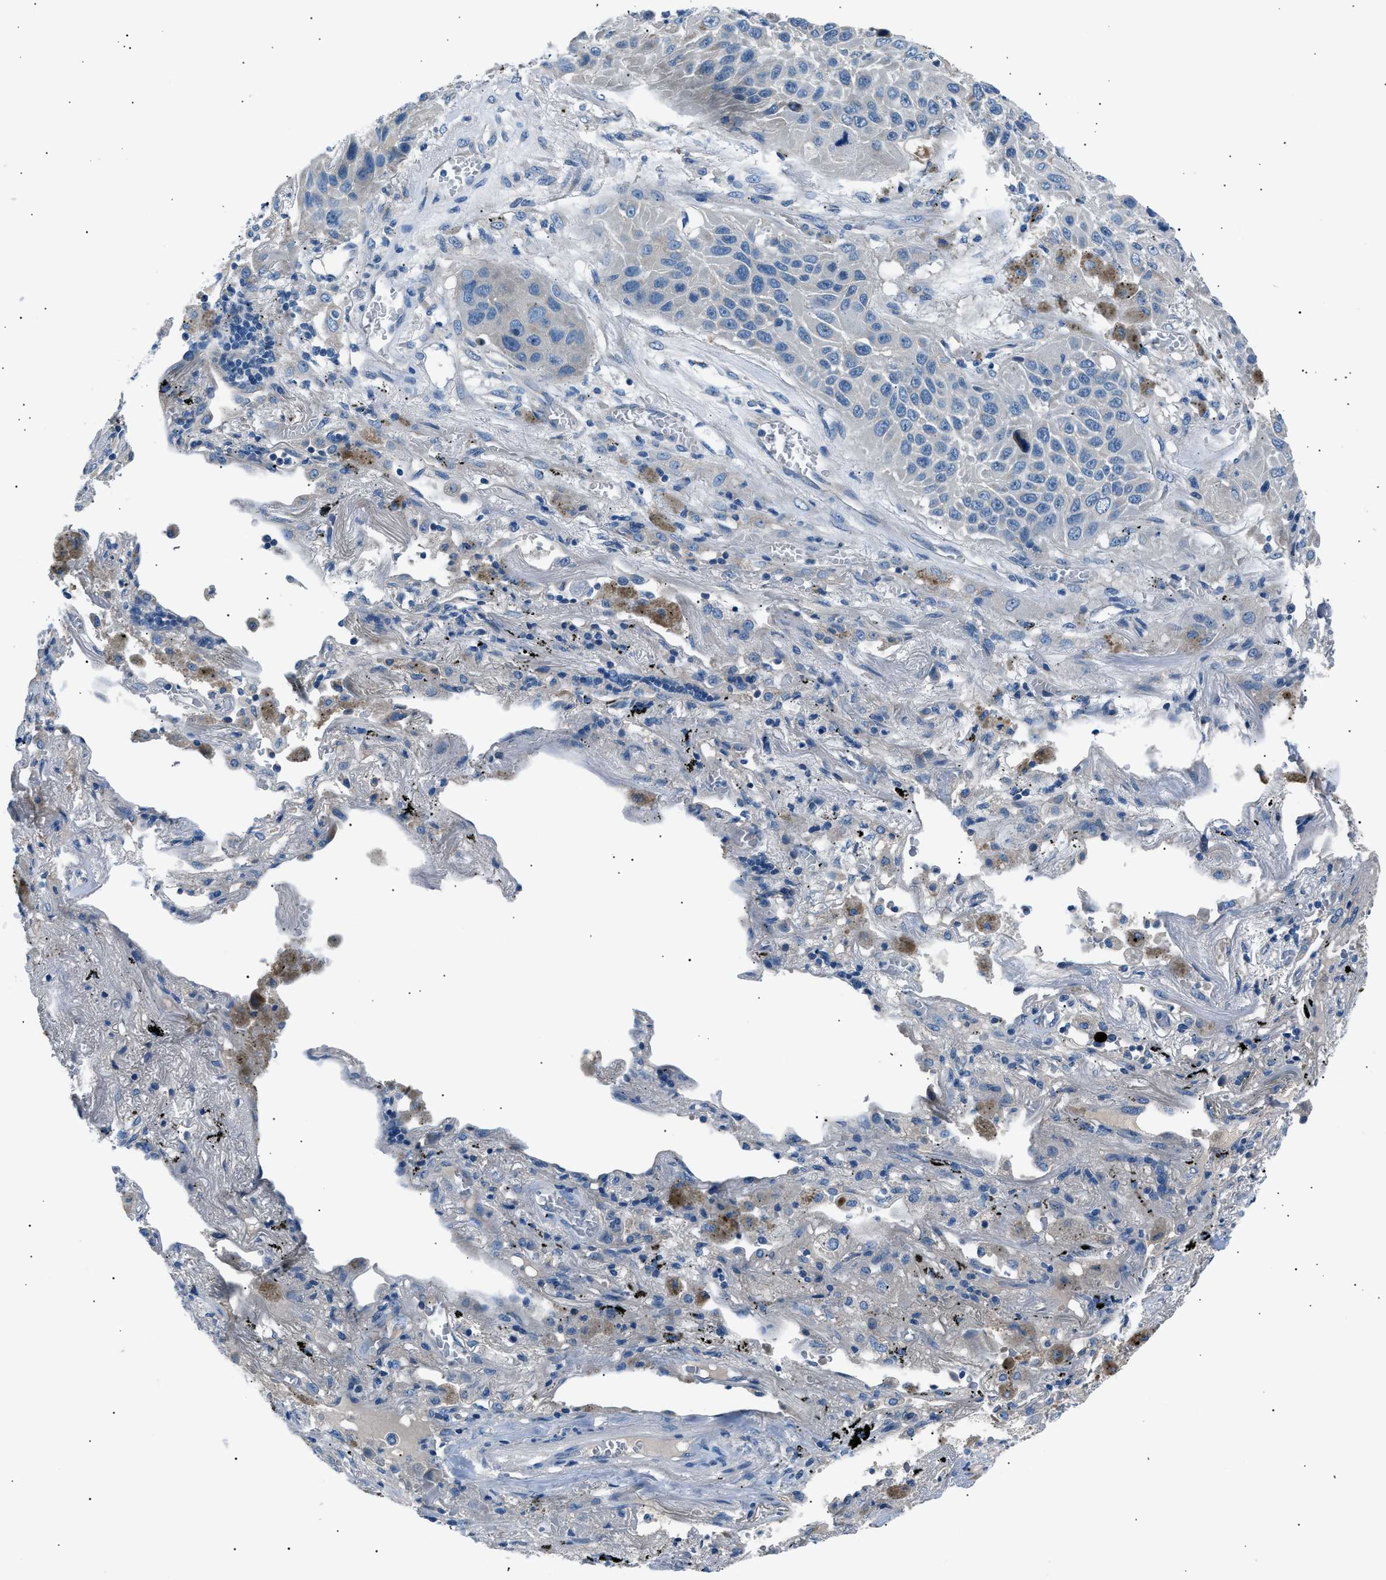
{"staining": {"intensity": "negative", "quantity": "none", "location": "none"}, "tissue": "lung cancer", "cell_type": "Tumor cells", "image_type": "cancer", "snomed": [{"axis": "morphology", "description": "Squamous cell carcinoma, NOS"}, {"axis": "topography", "description": "Lung"}], "caption": "Image shows no protein expression in tumor cells of lung cancer (squamous cell carcinoma) tissue. (Brightfield microscopy of DAB (3,3'-diaminobenzidine) immunohistochemistry at high magnification).", "gene": "LRRC37B", "patient": {"sex": "male", "age": 57}}